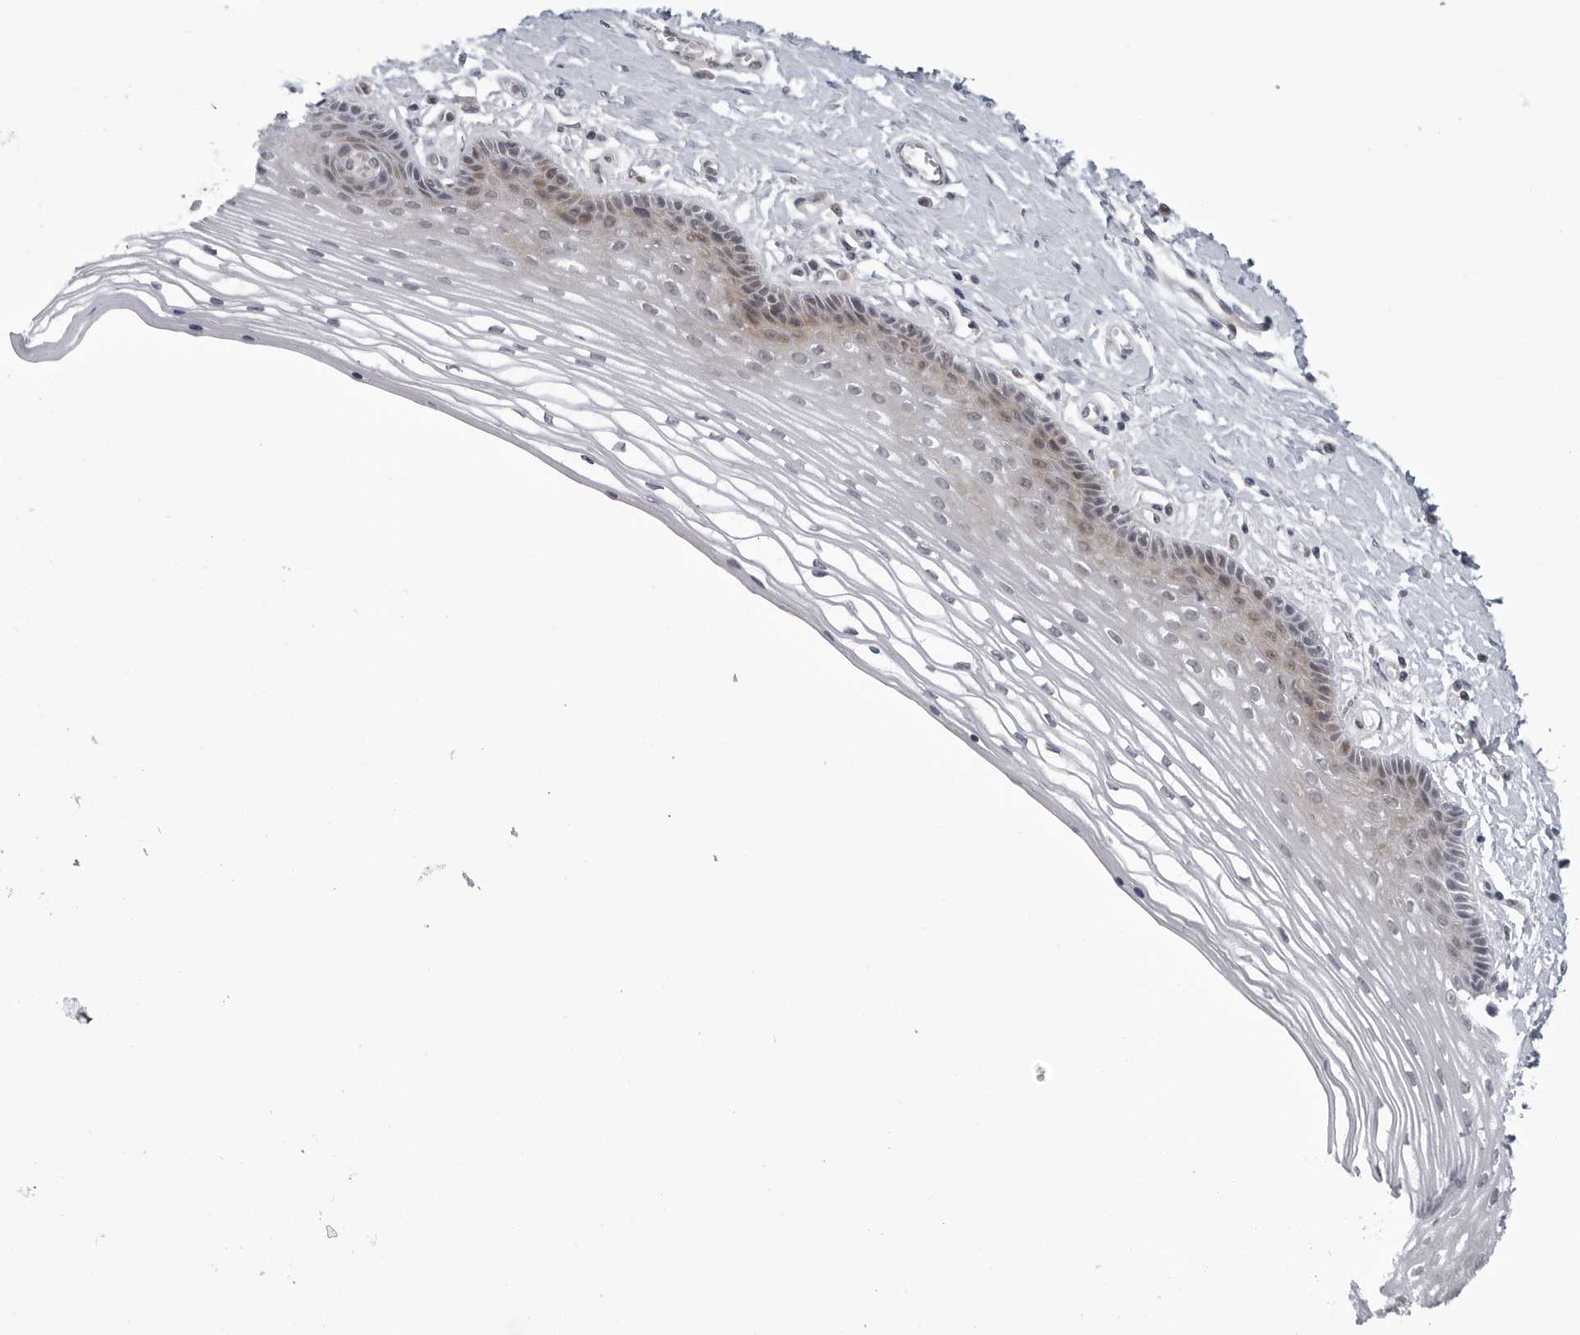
{"staining": {"intensity": "weak", "quantity": "25%-75%", "location": "cytoplasmic/membranous"}, "tissue": "vagina", "cell_type": "Squamous epithelial cells", "image_type": "normal", "snomed": [{"axis": "morphology", "description": "Normal tissue, NOS"}, {"axis": "topography", "description": "Vagina"}], "caption": "This is a photomicrograph of immunohistochemistry staining of benign vagina, which shows weak staining in the cytoplasmic/membranous of squamous epithelial cells.", "gene": "ADAMTS5", "patient": {"sex": "female", "age": 46}}